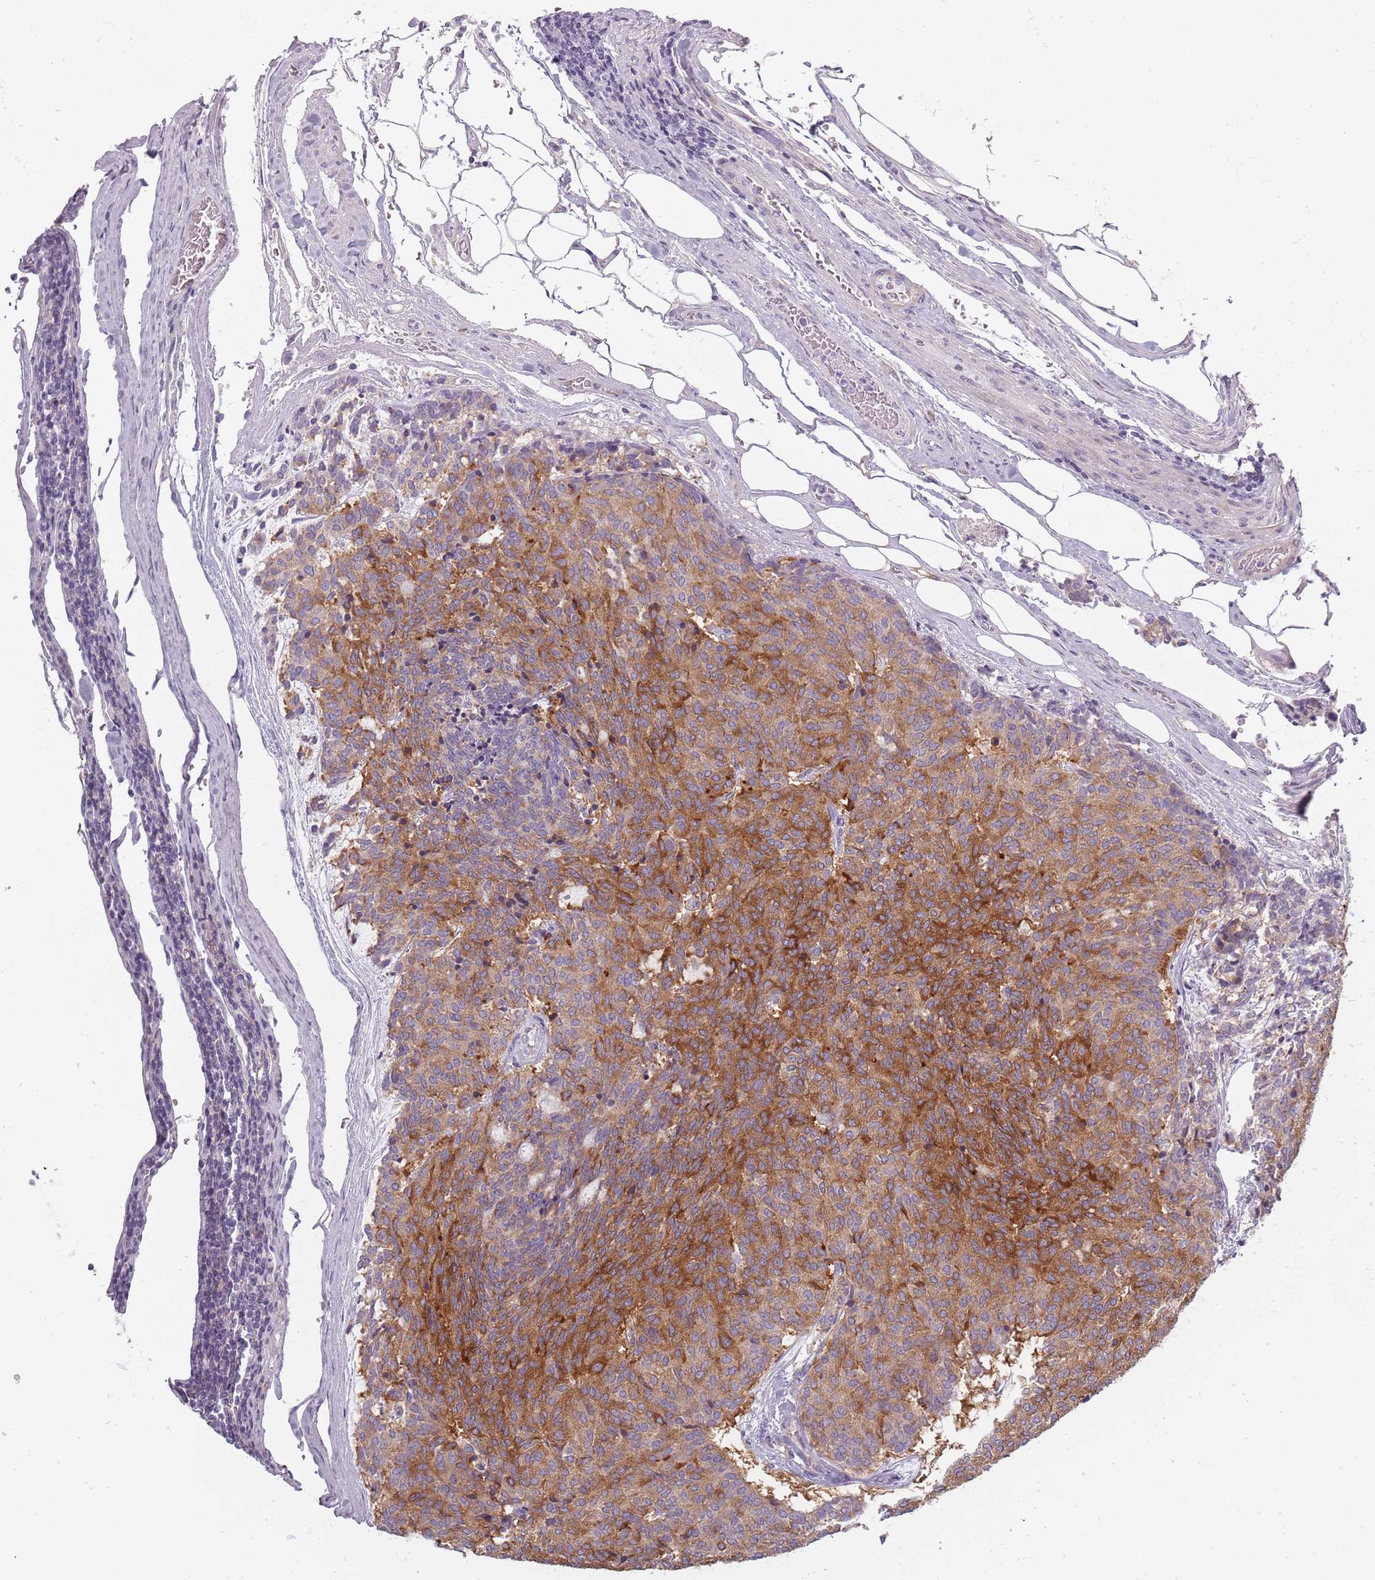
{"staining": {"intensity": "moderate", "quantity": ">75%", "location": "cytoplasmic/membranous"}, "tissue": "carcinoid", "cell_type": "Tumor cells", "image_type": "cancer", "snomed": [{"axis": "morphology", "description": "Carcinoid, malignant, NOS"}, {"axis": "topography", "description": "Pancreas"}], "caption": "Malignant carcinoid tissue displays moderate cytoplasmic/membranous positivity in about >75% of tumor cells, visualized by immunohistochemistry.", "gene": "SYNGR3", "patient": {"sex": "female", "age": 54}}